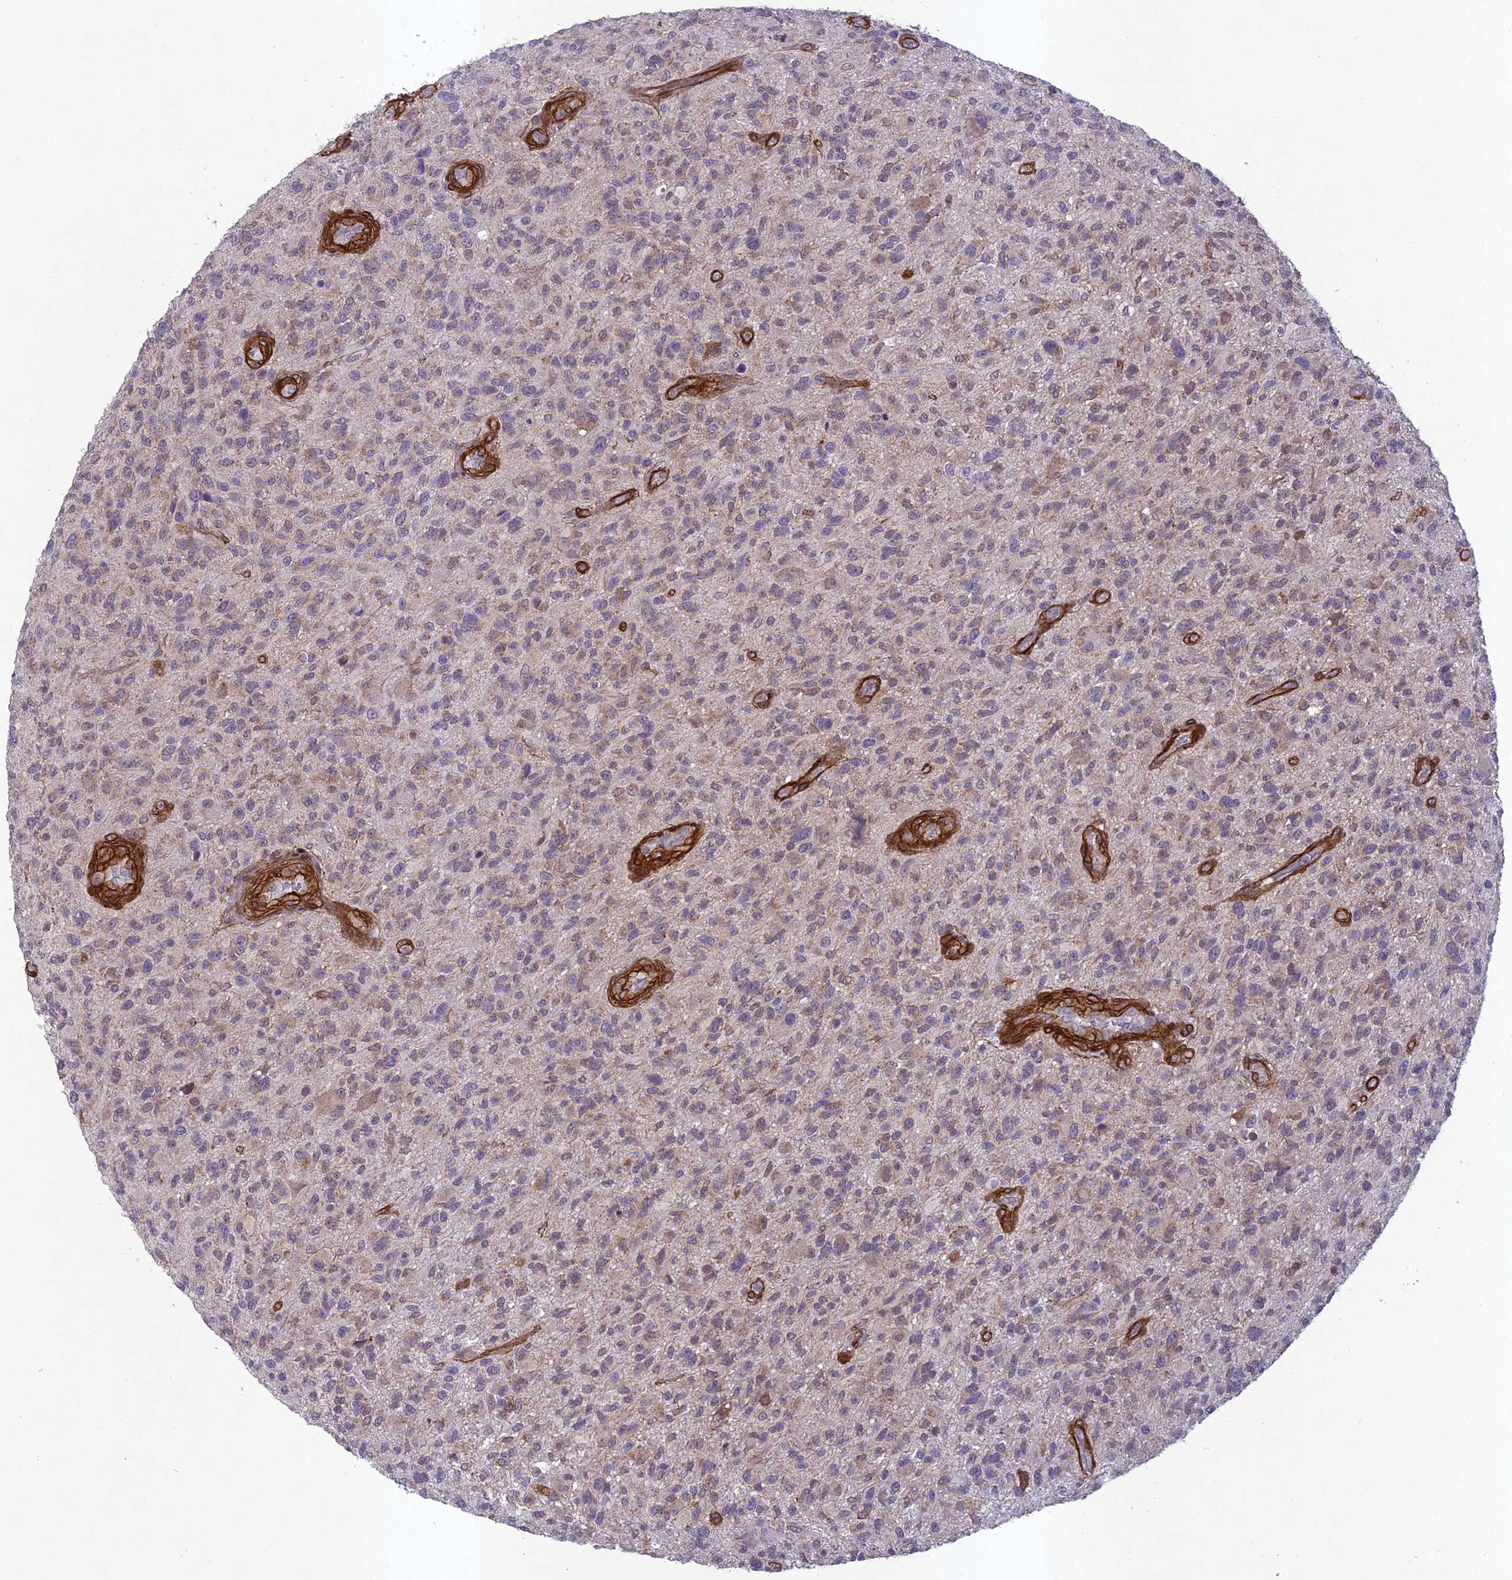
{"staining": {"intensity": "weak", "quantity": "<25%", "location": "cytoplasmic/membranous"}, "tissue": "glioma", "cell_type": "Tumor cells", "image_type": "cancer", "snomed": [{"axis": "morphology", "description": "Glioma, malignant, High grade"}, {"axis": "topography", "description": "Brain"}], "caption": "Human glioma stained for a protein using immunohistochemistry (IHC) reveals no expression in tumor cells.", "gene": "TNS1", "patient": {"sex": "male", "age": 47}}